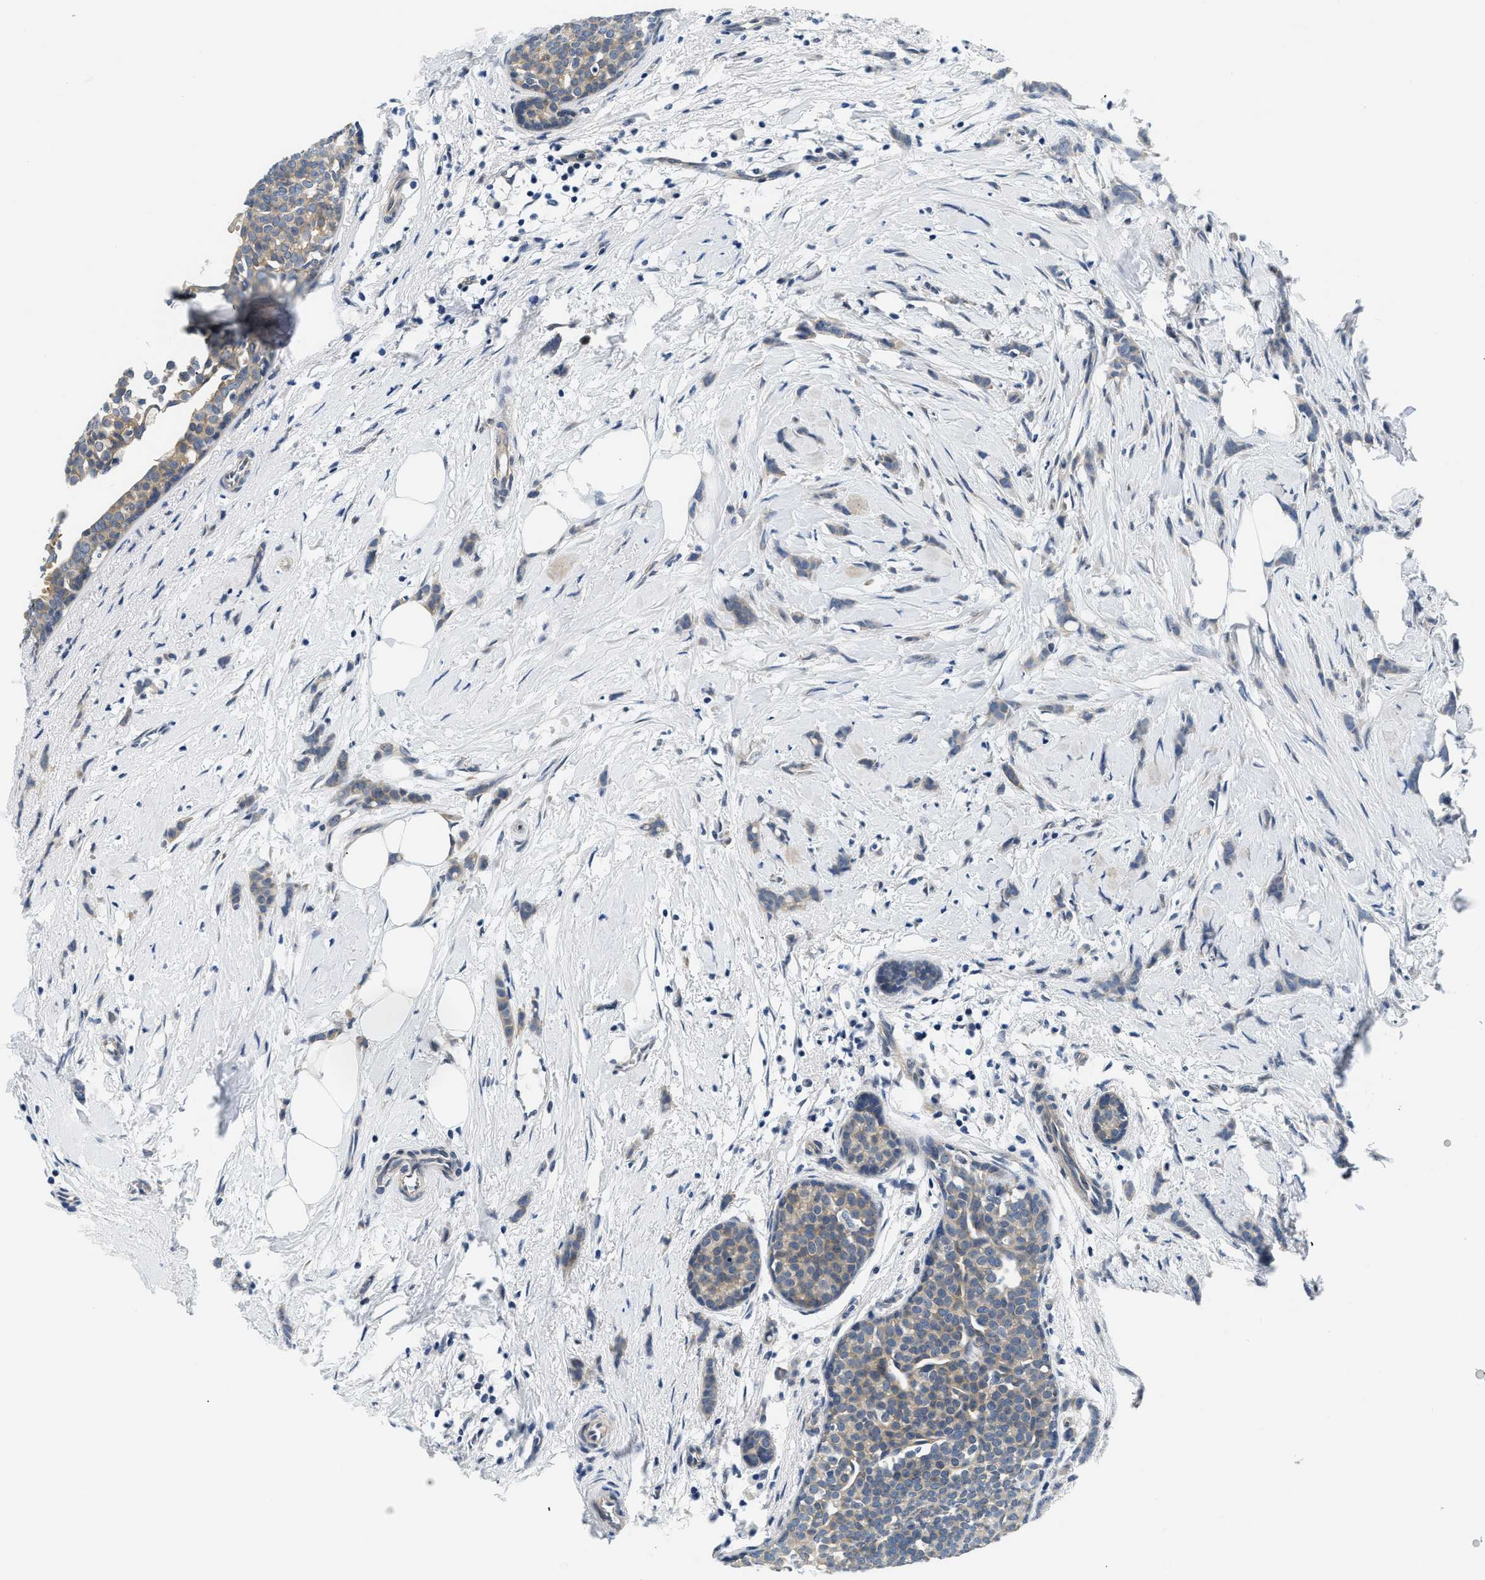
{"staining": {"intensity": "weak", "quantity": "<25%", "location": "cytoplasmic/membranous"}, "tissue": "breast cancer", "cell_type": "Tumor cells", "image_type": "cancer", "snomed": [{"axis": "morphology", "description": "Lobular carcinoma, in situ"}, {"axis": "morphology", "description": "Lobular carcinoma"}, {"axis": "topography", "description": "Breast"}], "caption": "A high-resolution image shows IHC staining of lobular carcinoma (breast), which reveals no significant expression in tumor cells.", "gene": "SMAD4", "patient": {"sex": "female", "age": 41}}